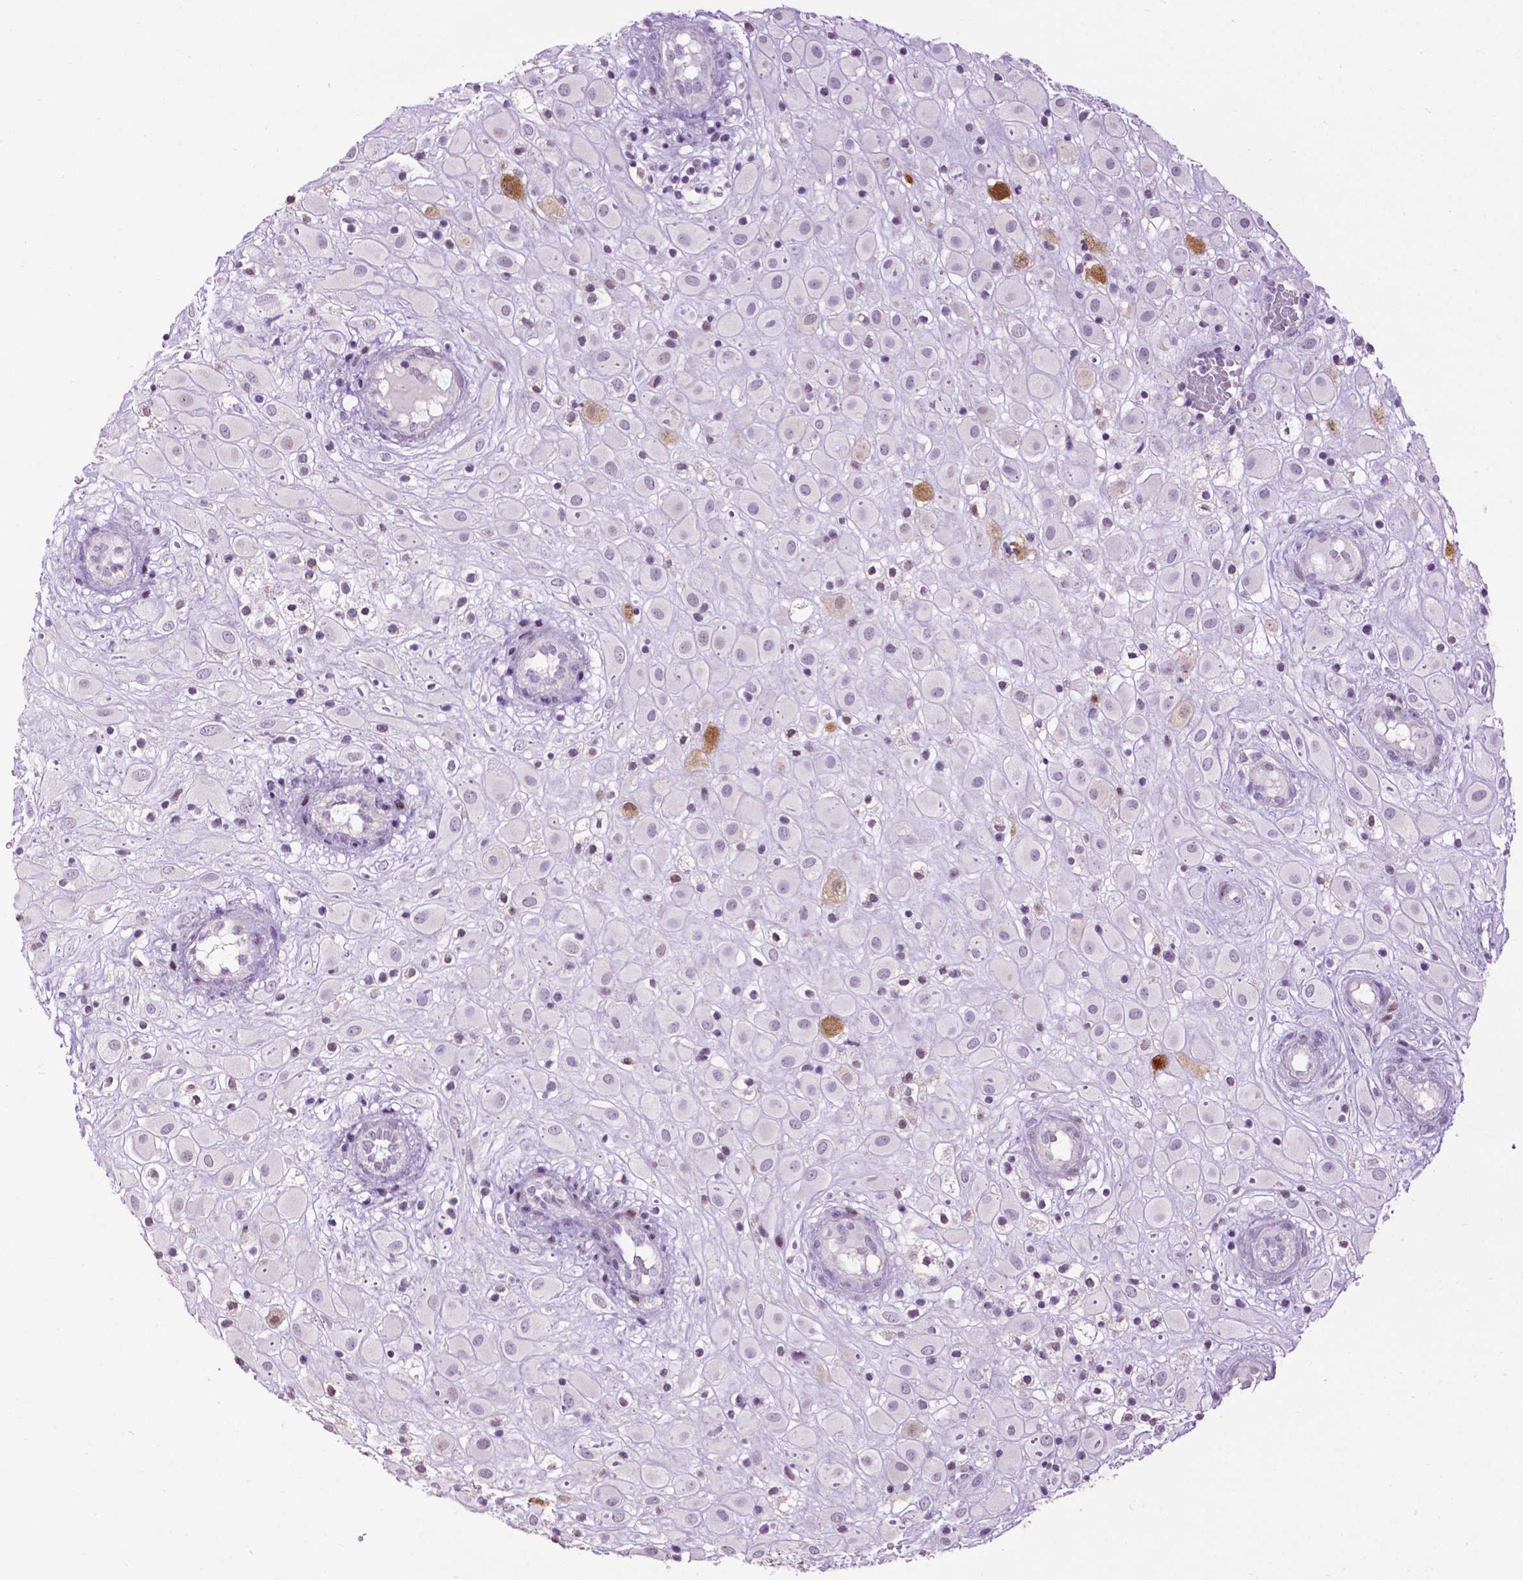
{"staining": {"intensity": "negative", "quantity": "none", "location": "none"}, "tissue": "placenta", "cell_type": "Decidual cells", "image_type": "normal", "snomed": [{"axis": "morphology", "description": "Normal tissue, NOS"}, {"axis": "topography", "description": "Placenta"}], "caption": "DAB immunohistochemical staining of benign human placenta displays no significant staining in decidual cells. (DAB (3,3'-diaminobenzidine) immunohistochemistry, high magnification).", "gene": "TH", "patient": {"sex": "female", "age": 24}}